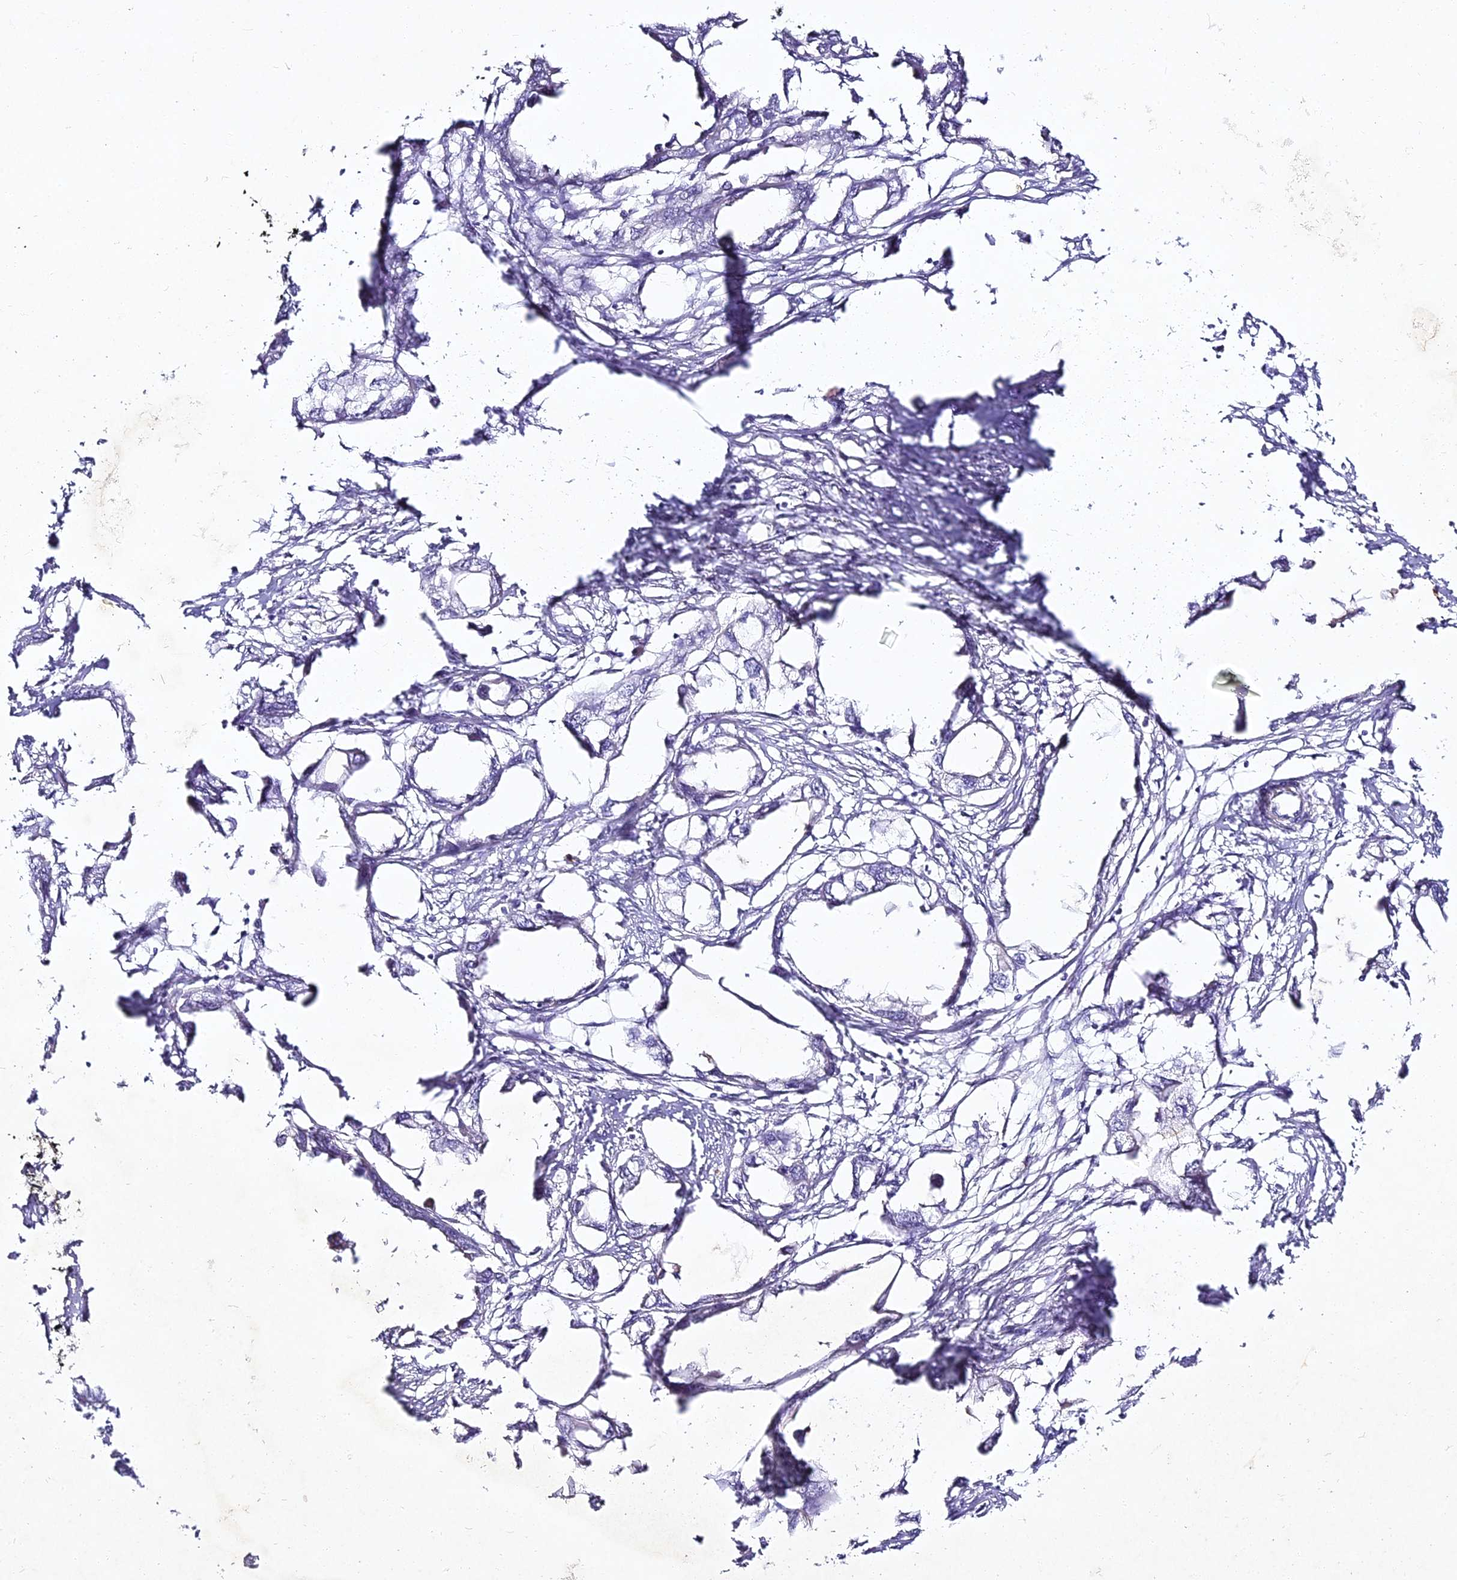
{"staining": {"intensity": "negative", "quantity": "none", "location": "none"}, "tissue": "endometrial cancer", "cell_type": "Tumor cells", "image_type": "cancer", "snomed": [{"axis": "morphology", "description": "Adenocarcinoma, NOS"}, {"axis": "morphology", "description": "Adenocarcinoma, metastatic, NOS"}, {"axis": "topography", "description": "Adipose tissue"}, {"axis": "topography", "description": "Endometrium"}], "caption": "Immunohistochemistry photomicrograph of neoplastic tissue: endometrial adenocarcinoma stained with DAB (3,3'-diaminobenzidine) shows no significant protein expression in tumor cells.", "gene": "ALPG", "patient": {"sex": "female", "age": 67}}